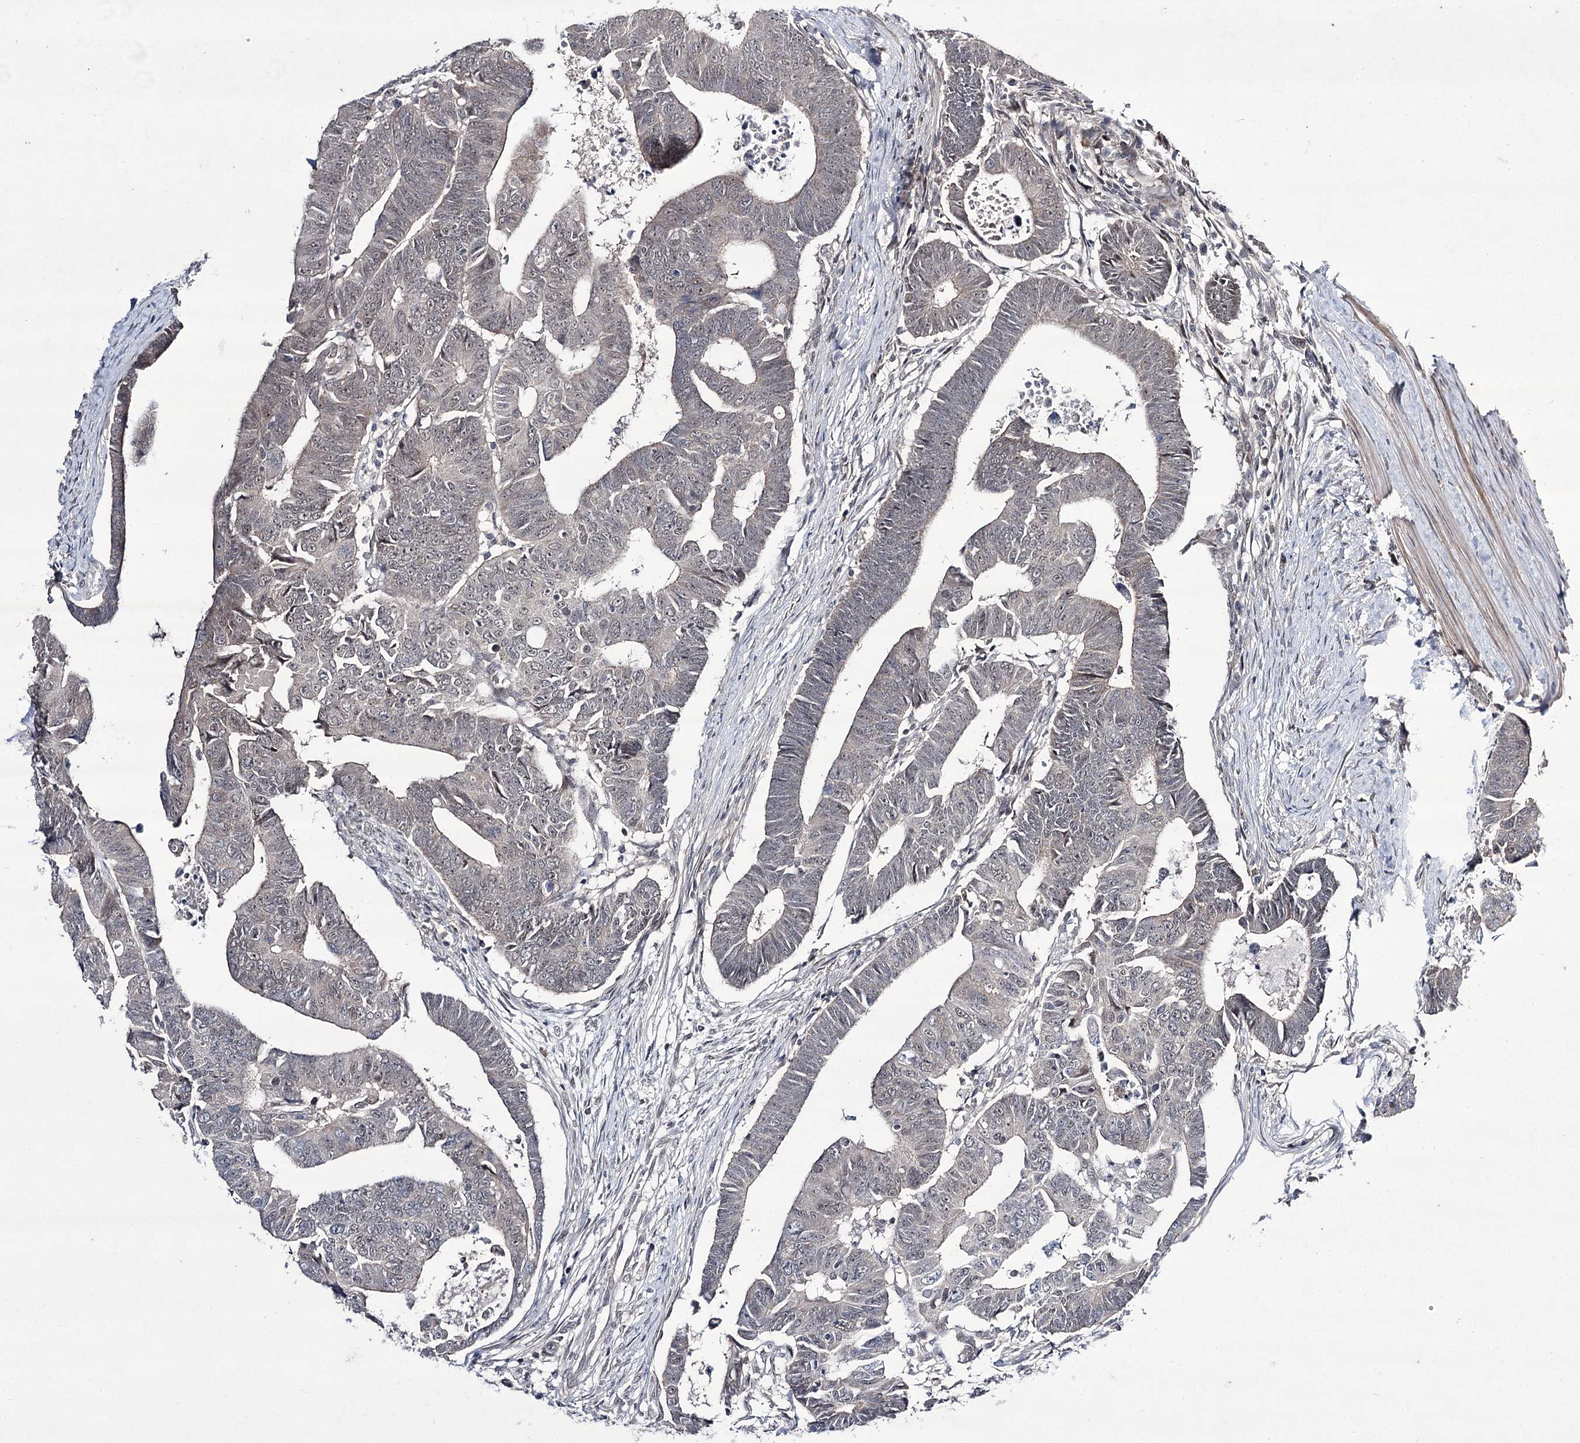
{"staining": {"intensity": "weak", "quantity": "<25%", "location": "cytoplasmic/membranous,nuclear"}, "tissue": "colorectal cancer", "cell_type": "Tumor cells", "image_type": "cancer", "snomed": [{"axis": "morphology", "description": "Adenocarcinoma, NOS"}, {"axis": "topography", "description": "Rectum"}], "caption": "Immunohistochemistry image of neoplastic tissue: colorectal cancer (adenocarcinoma) stained with DAB reveals no significant protein staining in tumor cells. (Brightfield microscopy of DAB (3,3'-diaminobenzidine) immunohistochemistry (IHC) at high magnification).", "gene": "HOXC11", "patient": {"sex": "female", "age": 65}}